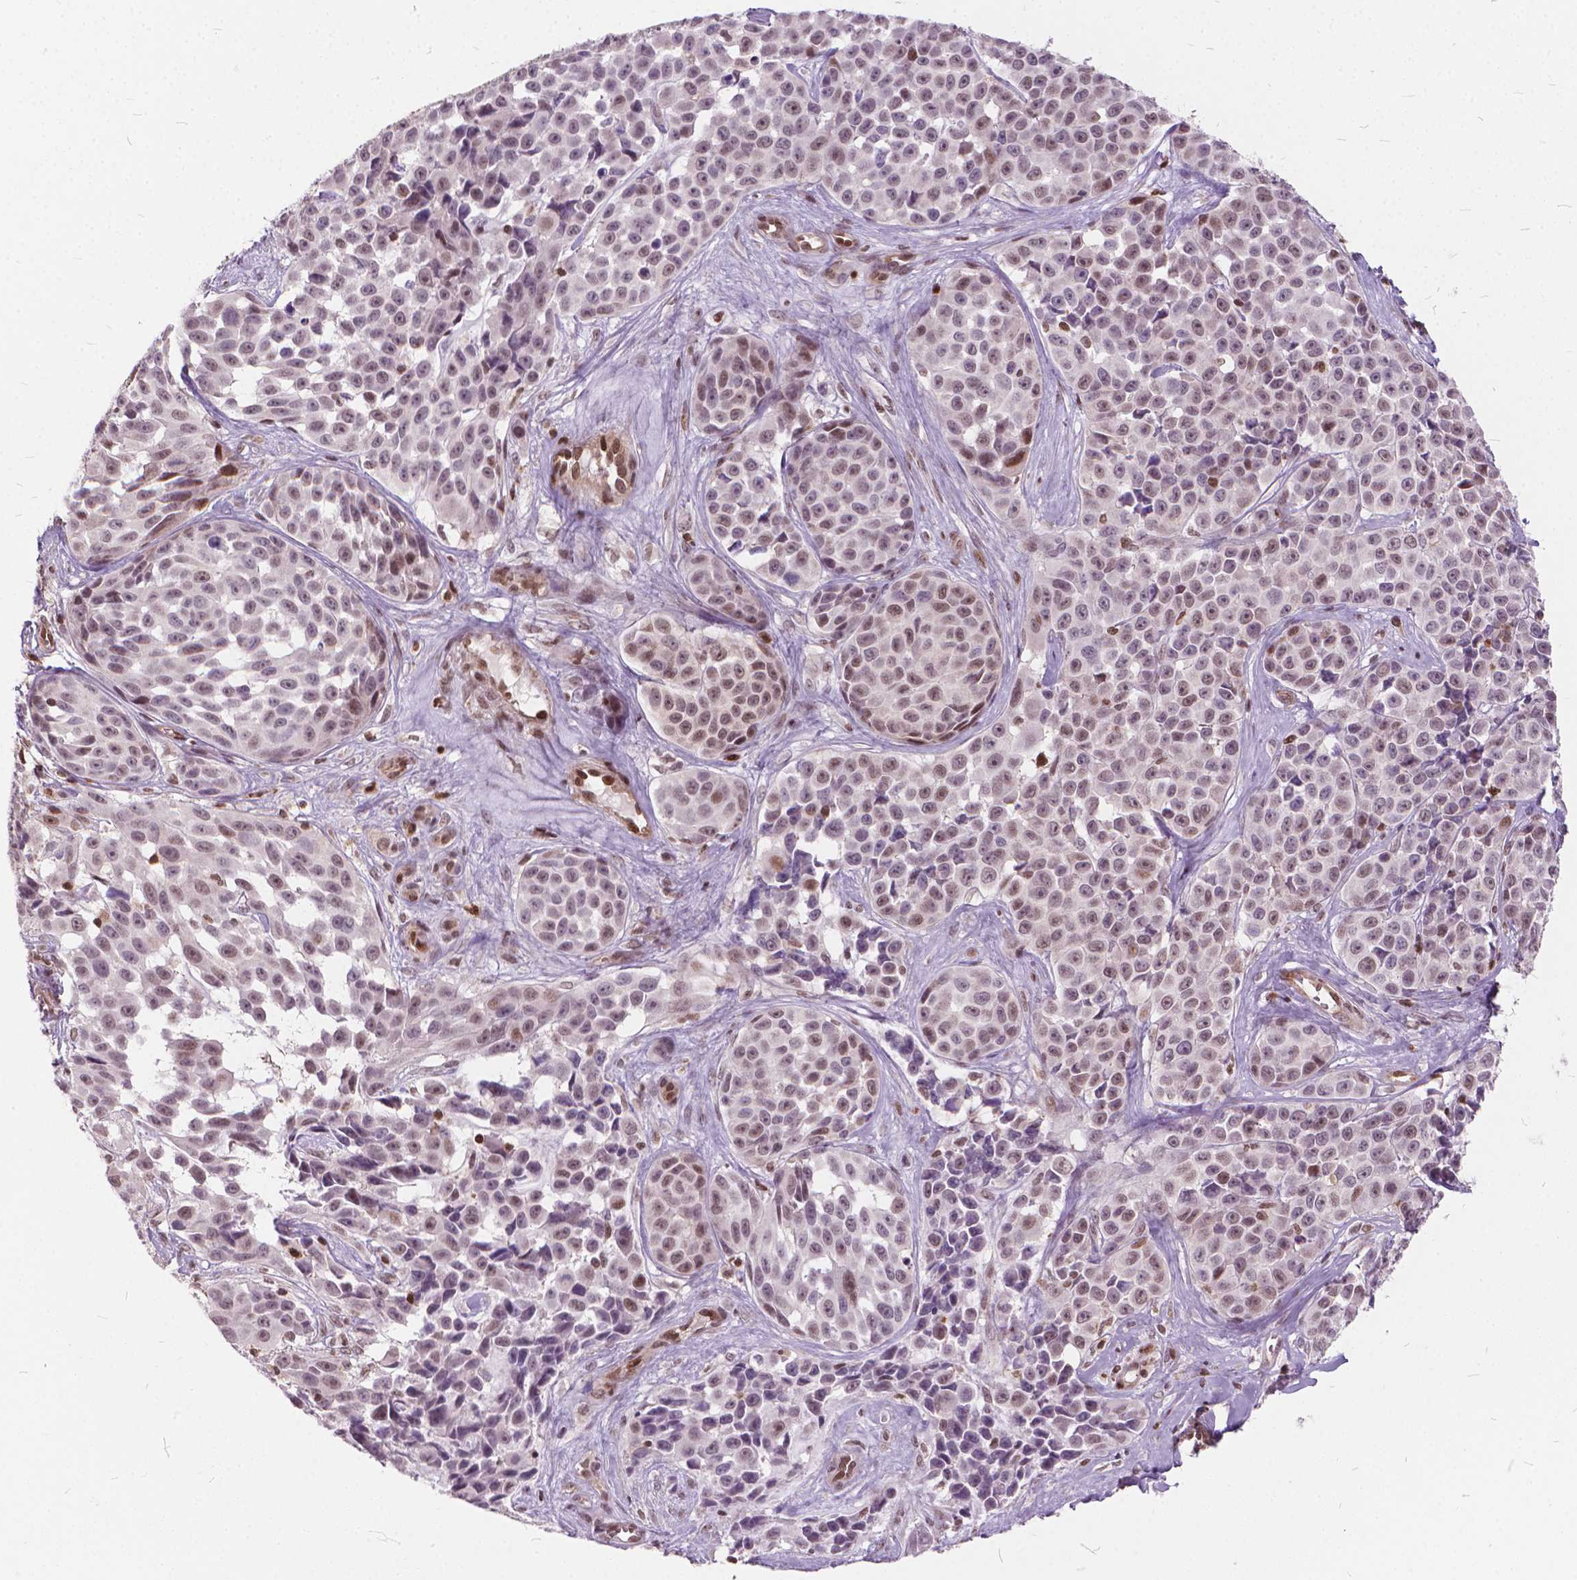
{"staining": {"intensity": "weak", "quantity": ">75%", "location": "nuclear"}, "tissue": "melanoma", "cell_type": "Tumor cells", "image_type": "cancer", "snomed": [{"axis": "morphology", "description": "Malignant melanoma, NOS"}, {"axis": "topography", "description": "Skin"}], "caption": "Immunohistochemical staining of human melanoma reveals weak nuclear protein staining in about >75% of tumor cells.", "gene": "STAT5B", "patient": {"sex": "female", "age": 88}}